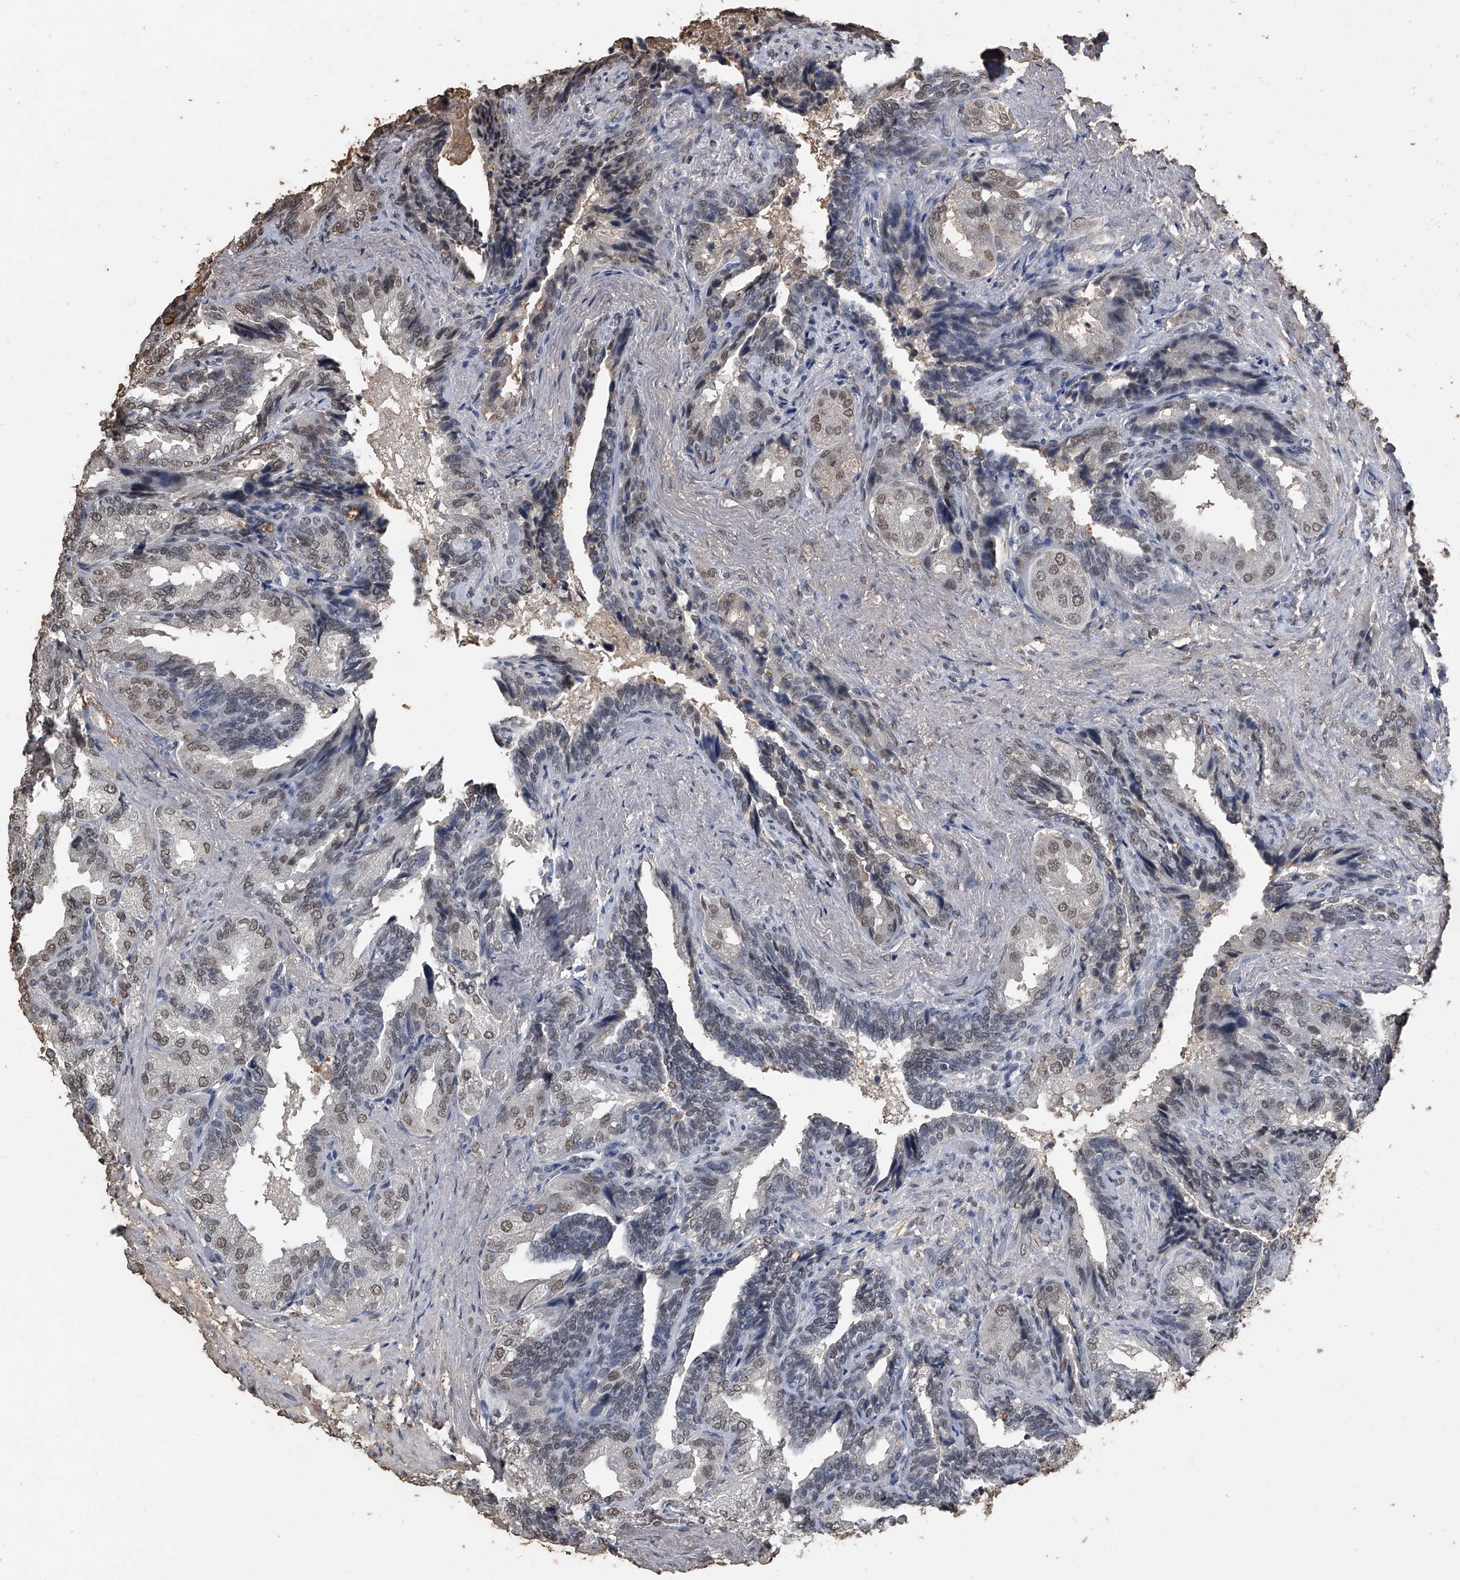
{"staining": {"intensity": "weak", "quantity": ">75%", "location": "nuclear"}, "tissue": "seminal vesicle", "cell_type": "Glandular cells", "image_type": "normal", "snomed": [{"axis": "morphology", "description": "Normal tissue, NOS"}, {"axis": "topography", "description": "Seminal veicle"}, {"axis": "topography", "description": "Peripheral nerve tissue"}], "caption": "DAB immunohistochemical staining of unremarkable human seminal vesicle exhibits weak nuclear protein expression in approximately >75% of glandular cells.", "gene": "MATR3", "patient": {"sex": "male", "age": 63}}